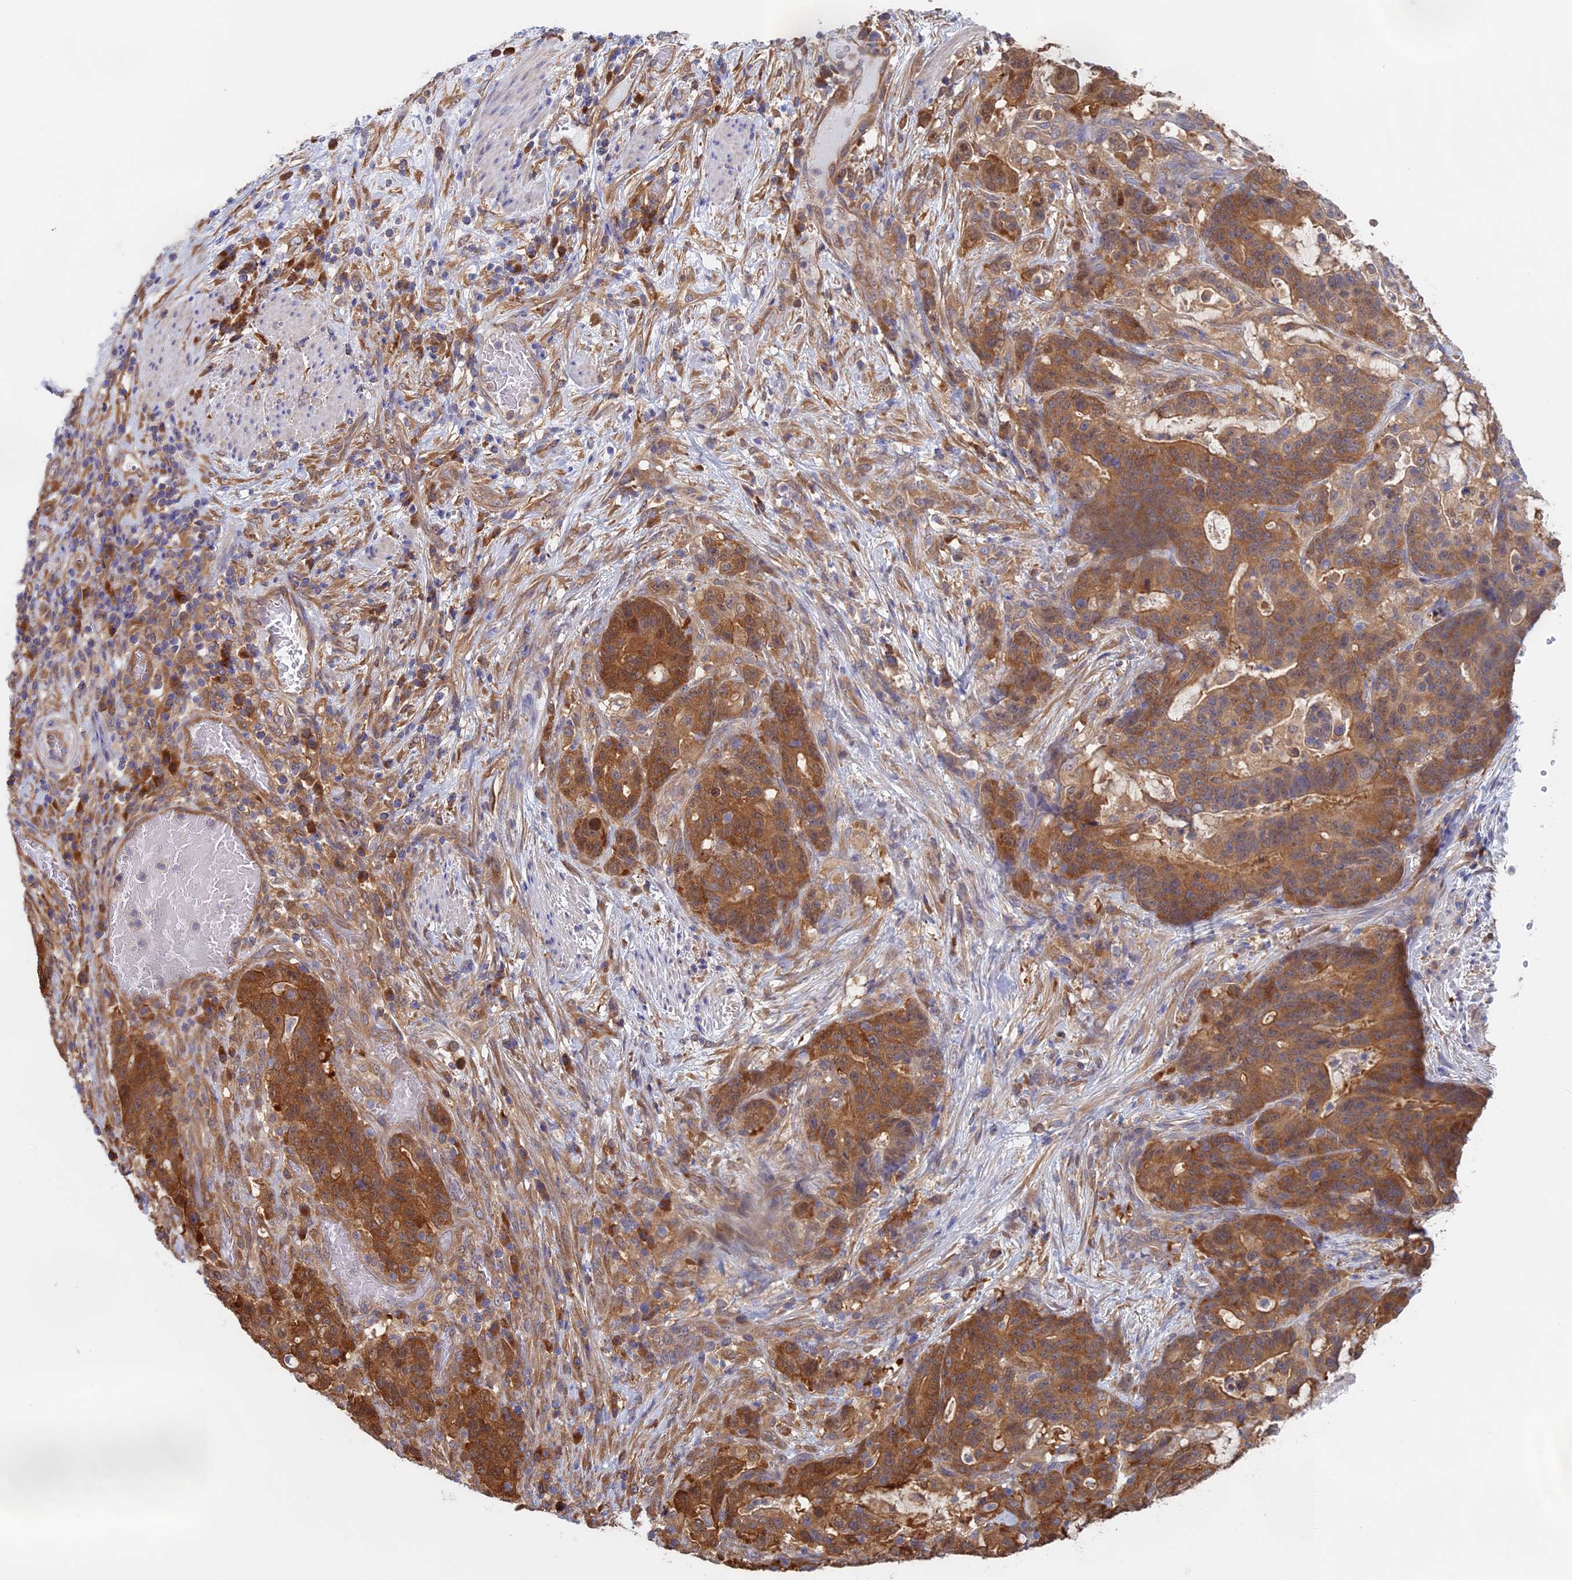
{"staining": {"intensity": "moderate", "quantity": ">75%", "location": "cytoplasmic/membranous"}, "tissue": "stomach cancer", "cell_type": "Tumor cells", "image_type": "cancer", "snomed": [{"axis": "morphology", "description": "Normal tissue, NOS"}, {"axis": "morphology", "description": "Adenocarcinoma, NOS"}, {"axis": "topography", "description": "Stomach"}], "caption": "An image of human adenocarcinoma (stomach) stained for a protein displays moderate cytoplasmic/membranous brown staining in tumor cells. Immunohistochemistry stains the protein of interest in brown and the nuclei are stained blue.", "gene": "SYNDIG1L", "patient": {"sex": "female", "age": 64}}